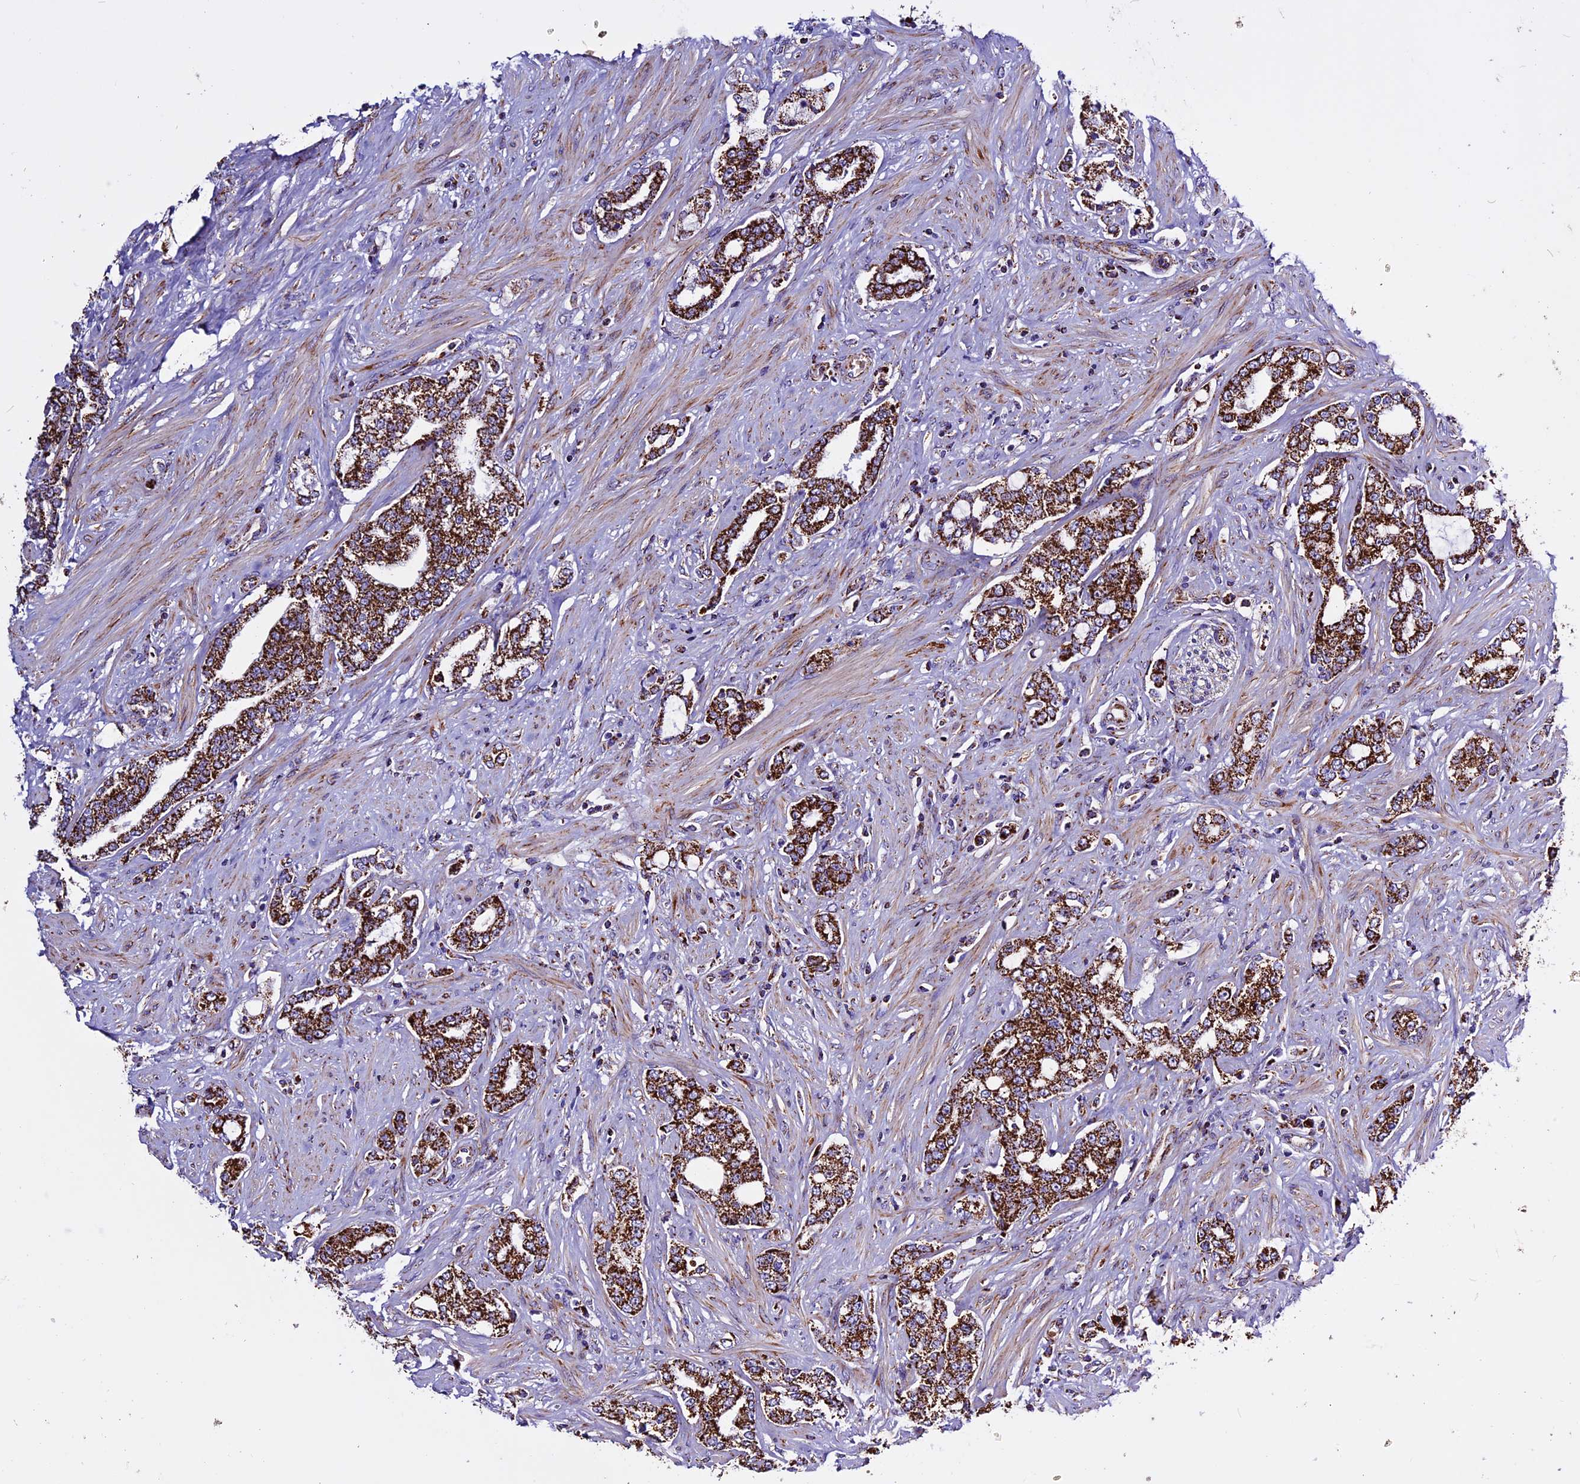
{"staining": {"intensity": "strong", "quantity": ">75%", "location": "cytoplasmic/membranous"}, "tissue": "prostate cancer", "cell_type": "Tumor cells", "image_type": "cancer", "snomed": [{"axis": "morphology", "description": "Adenocarcinoma, High grade"}, {"axis": "topography", "description": "Prostate"}], "caption": "Tumor cells exhibit high levels of strong cytoplasmic/membranous staining in about >75% of cells in high-grade adenocarcinoma (prostate). Ihc stains the protein in brown and the nuclei are stained blue.", "gene": "CX3CL1", "patient": {"sex": "male", "age": 64}}